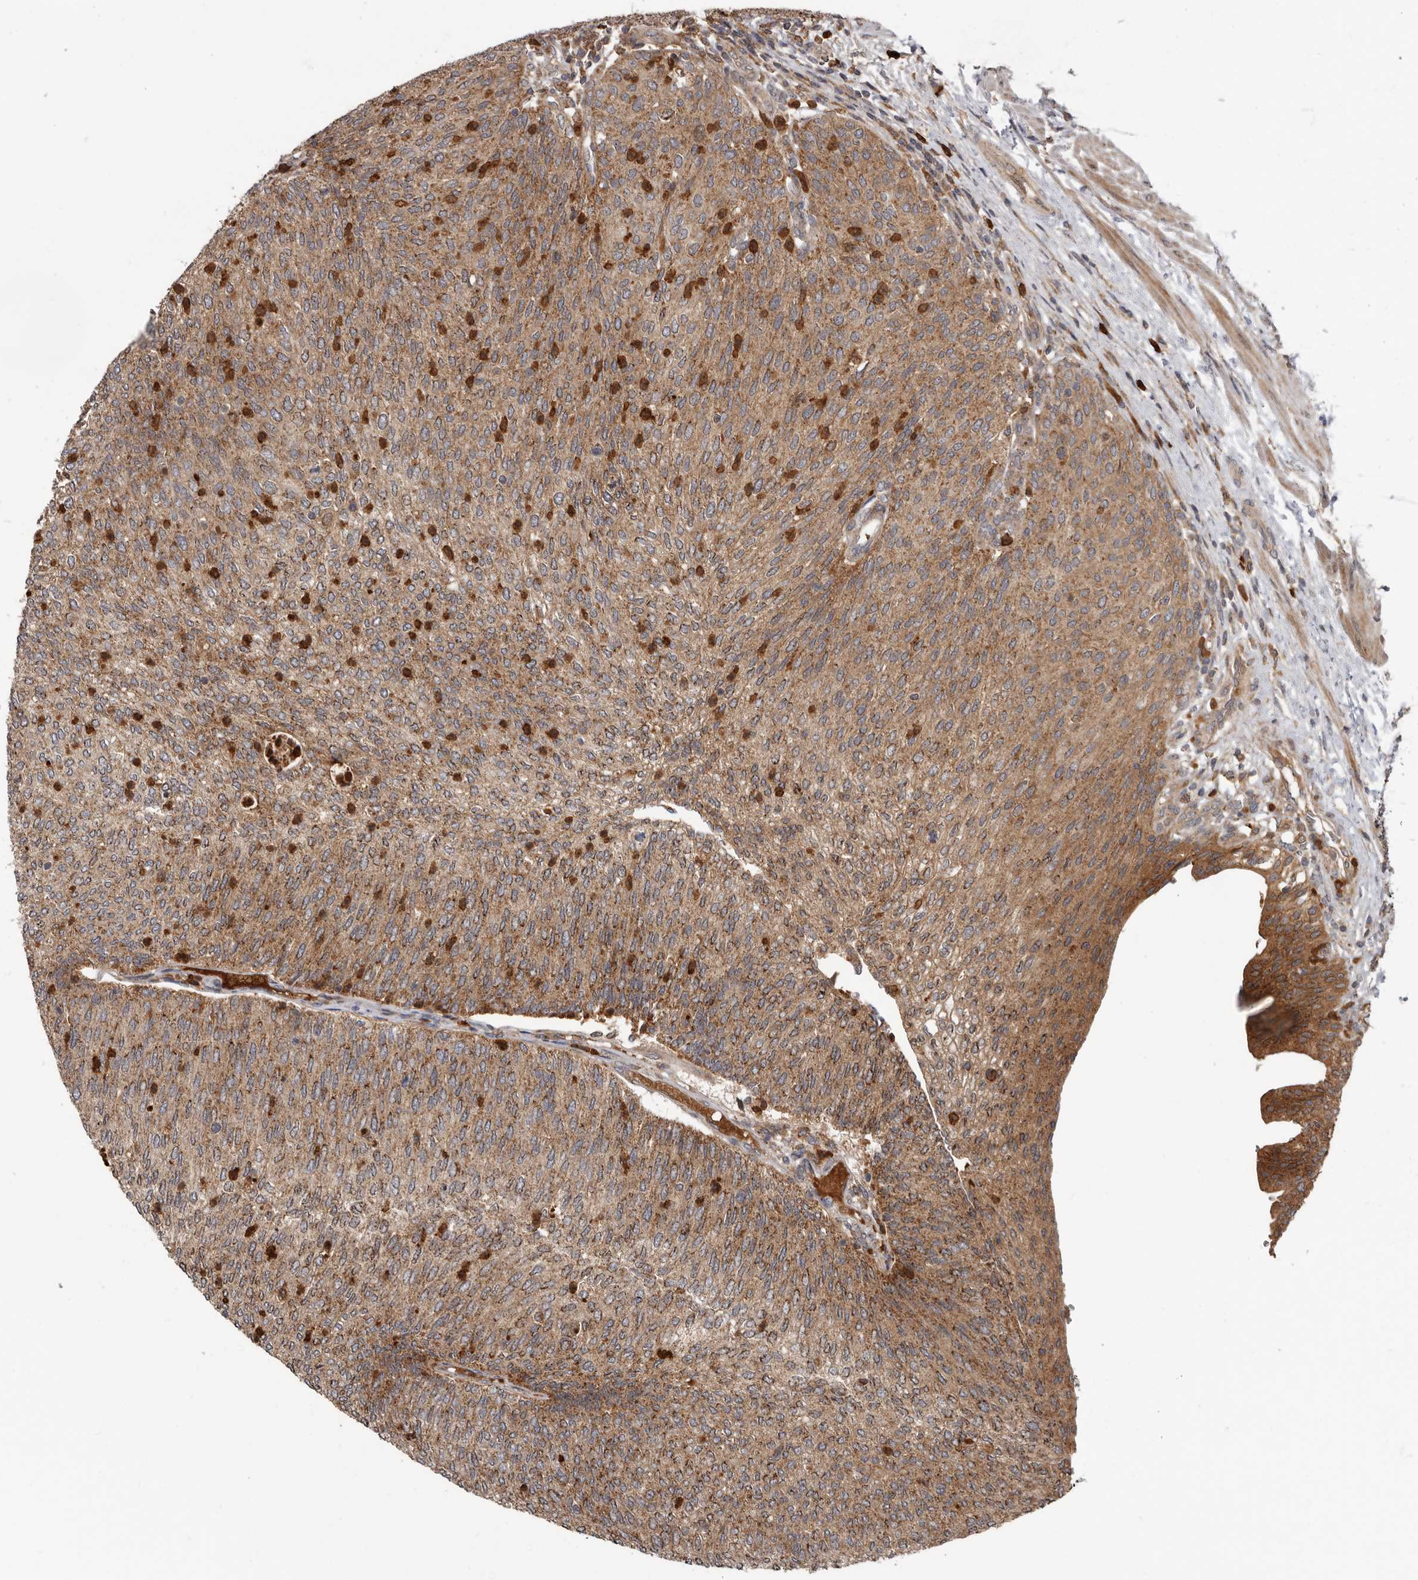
{"staining": {"intensity": "moderate", "quantity": ">75%", "location": "cytoplasmic/membranous"}, "tissue": "urothelial cancer", "cell_type": "Tumor cells", "image_type": "cancer", "snomed": [{"axis": "morphology", "description": "Urothelial carcinoma, Low grade"}, {"axis": "topography", "description": "Urinary bladder"}], "caption": "Human urothelial cancer stained for a protein (brown) reveals moderate cytoplasmic/membranous positive expression in about >75% of tumor cells.", "gene": "FGFR4", "patient": {"sex": "female", "age": 79}}